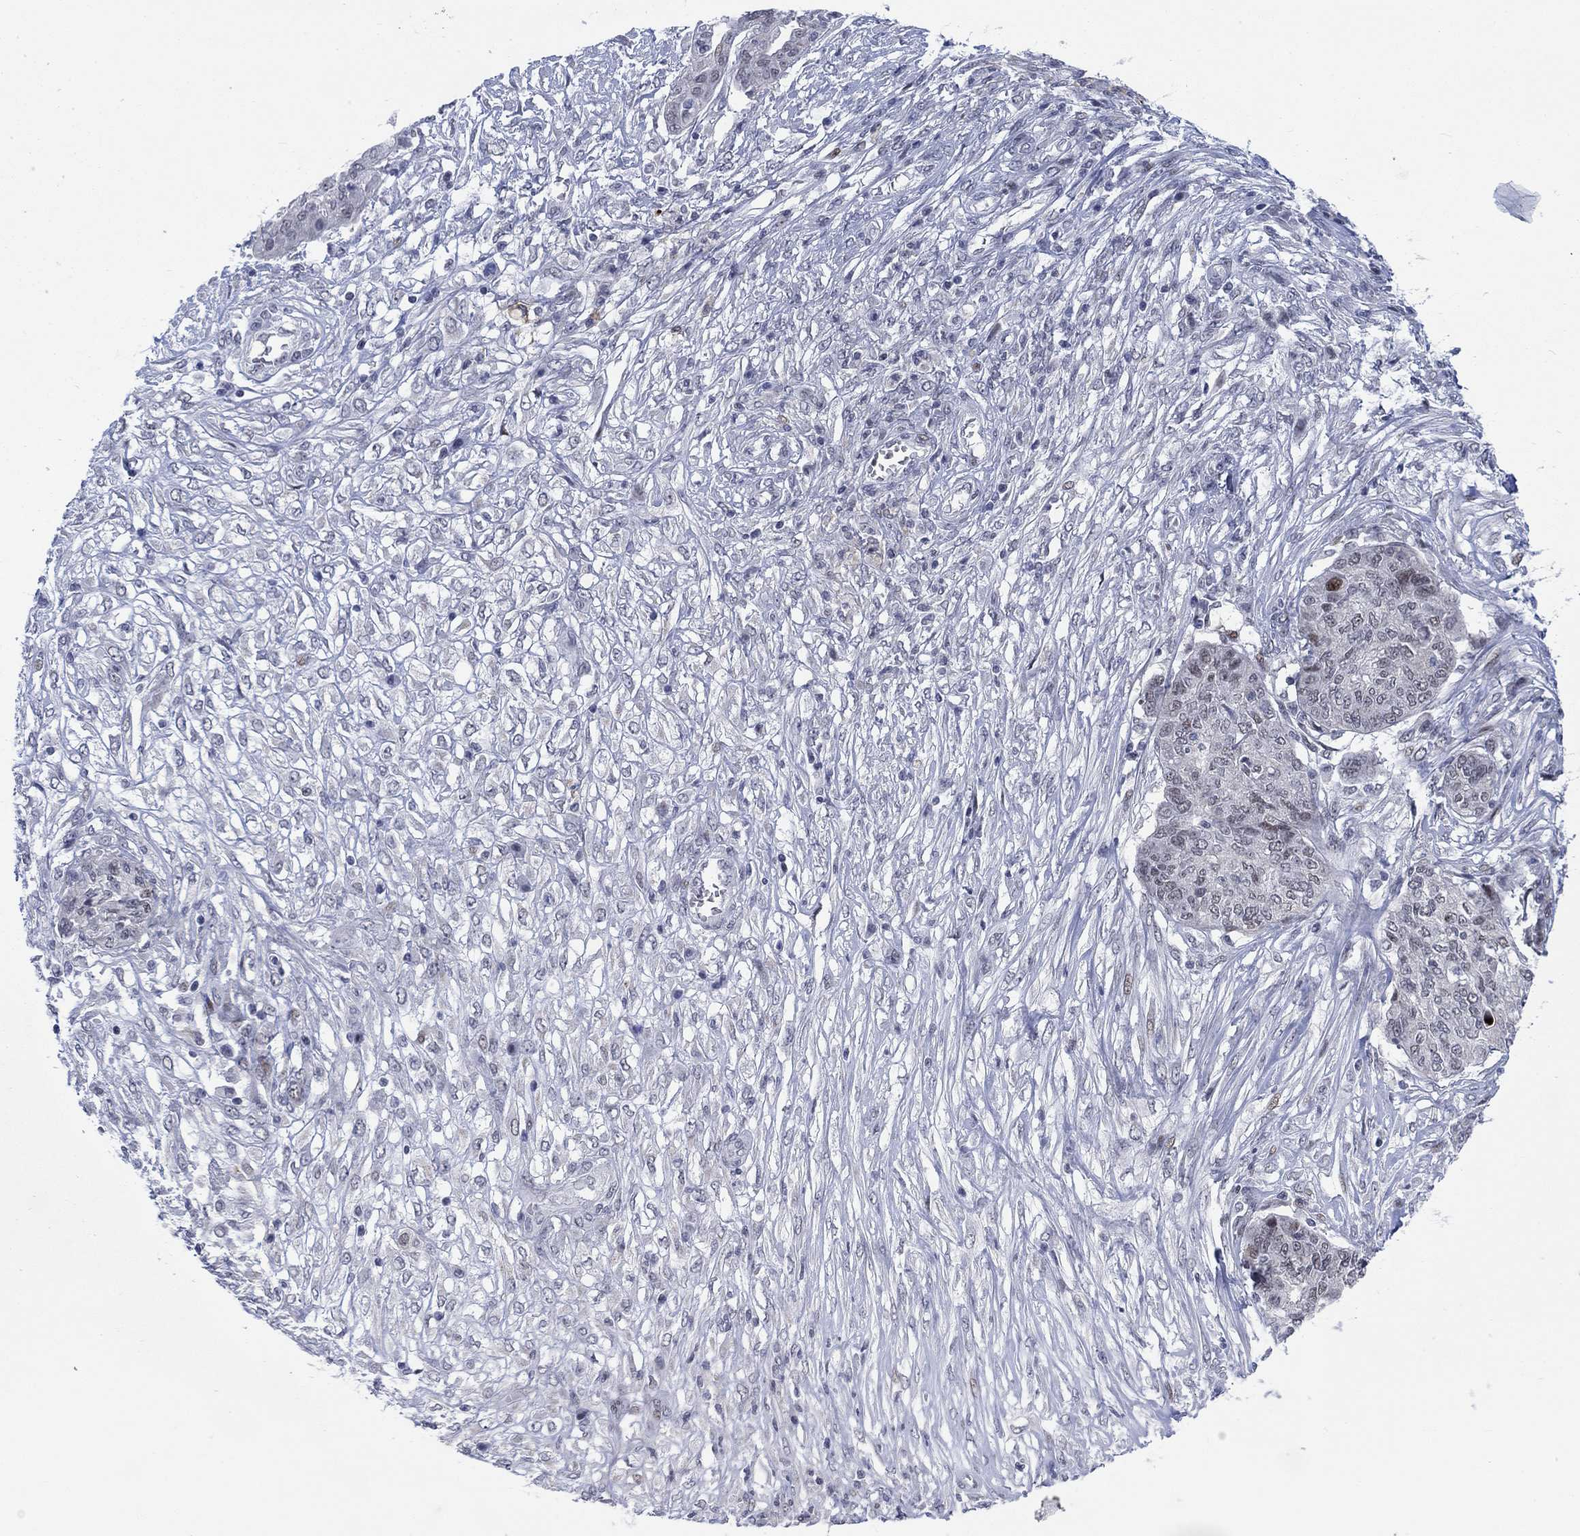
{"staining": {"intensity": "negative", "quantity": "none", "location": "none"}, "tissue": "ovarian cancer", "cell_type": "Tumor cells", "image_type": "cancer", "snomed": [{"axis": "morphology", "description": "Cystadenocarcinoma, serous, NOS"}, {"axis": "topography", "description": "Ovary"}], "caption": "Ovarian cancer was stained to show a protein in brown. There is no significant staining in tumor cells.", "gene": "NEU3", "patient": {"sex": "female", "age": 67}}